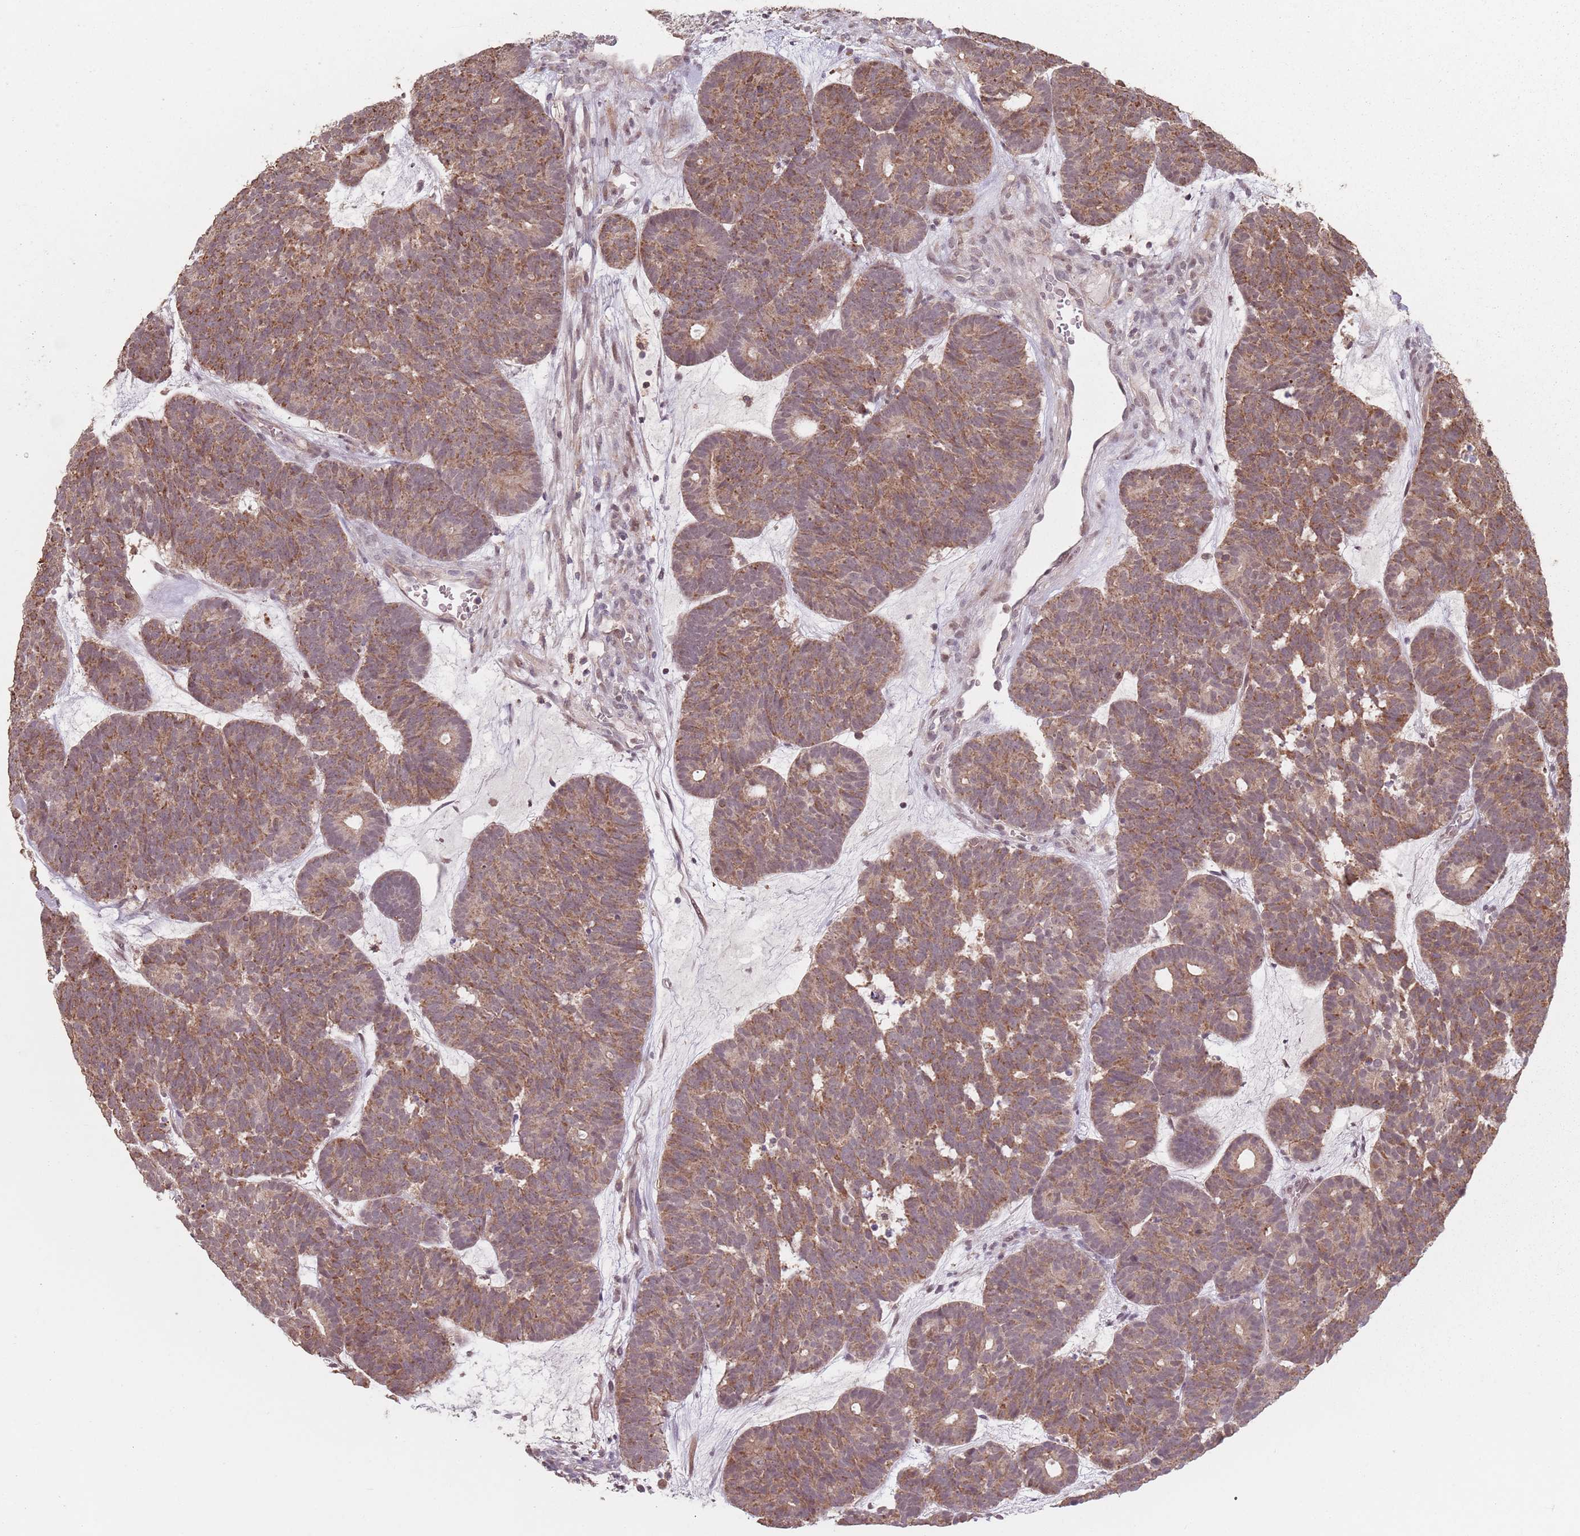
{"staining": {"intensity": "moderate", "quantity": ">75%", "location": "cytoplasmic/membranous"}, "tissue": "head and neck cancer", "cell_type": "Tumor cells", "image_type": "cancer", "snomed": [{"axis": "morphology", "description": "Adenocarcinoma, NOS"}, {"axis": "topography", "description": "Head-Neck"}], "caption": "Immunohistochemical staining of human head and neck cancer (adenocarcinoma) reveals medium levels of moderate cytoplasmic/membranous protein staining in about >75% of tumor cells. (Brightfield microscopy of DAB IHC at high magnification).", "gene": "VPS52", "patient": {"sex": "female", "age": 81}}